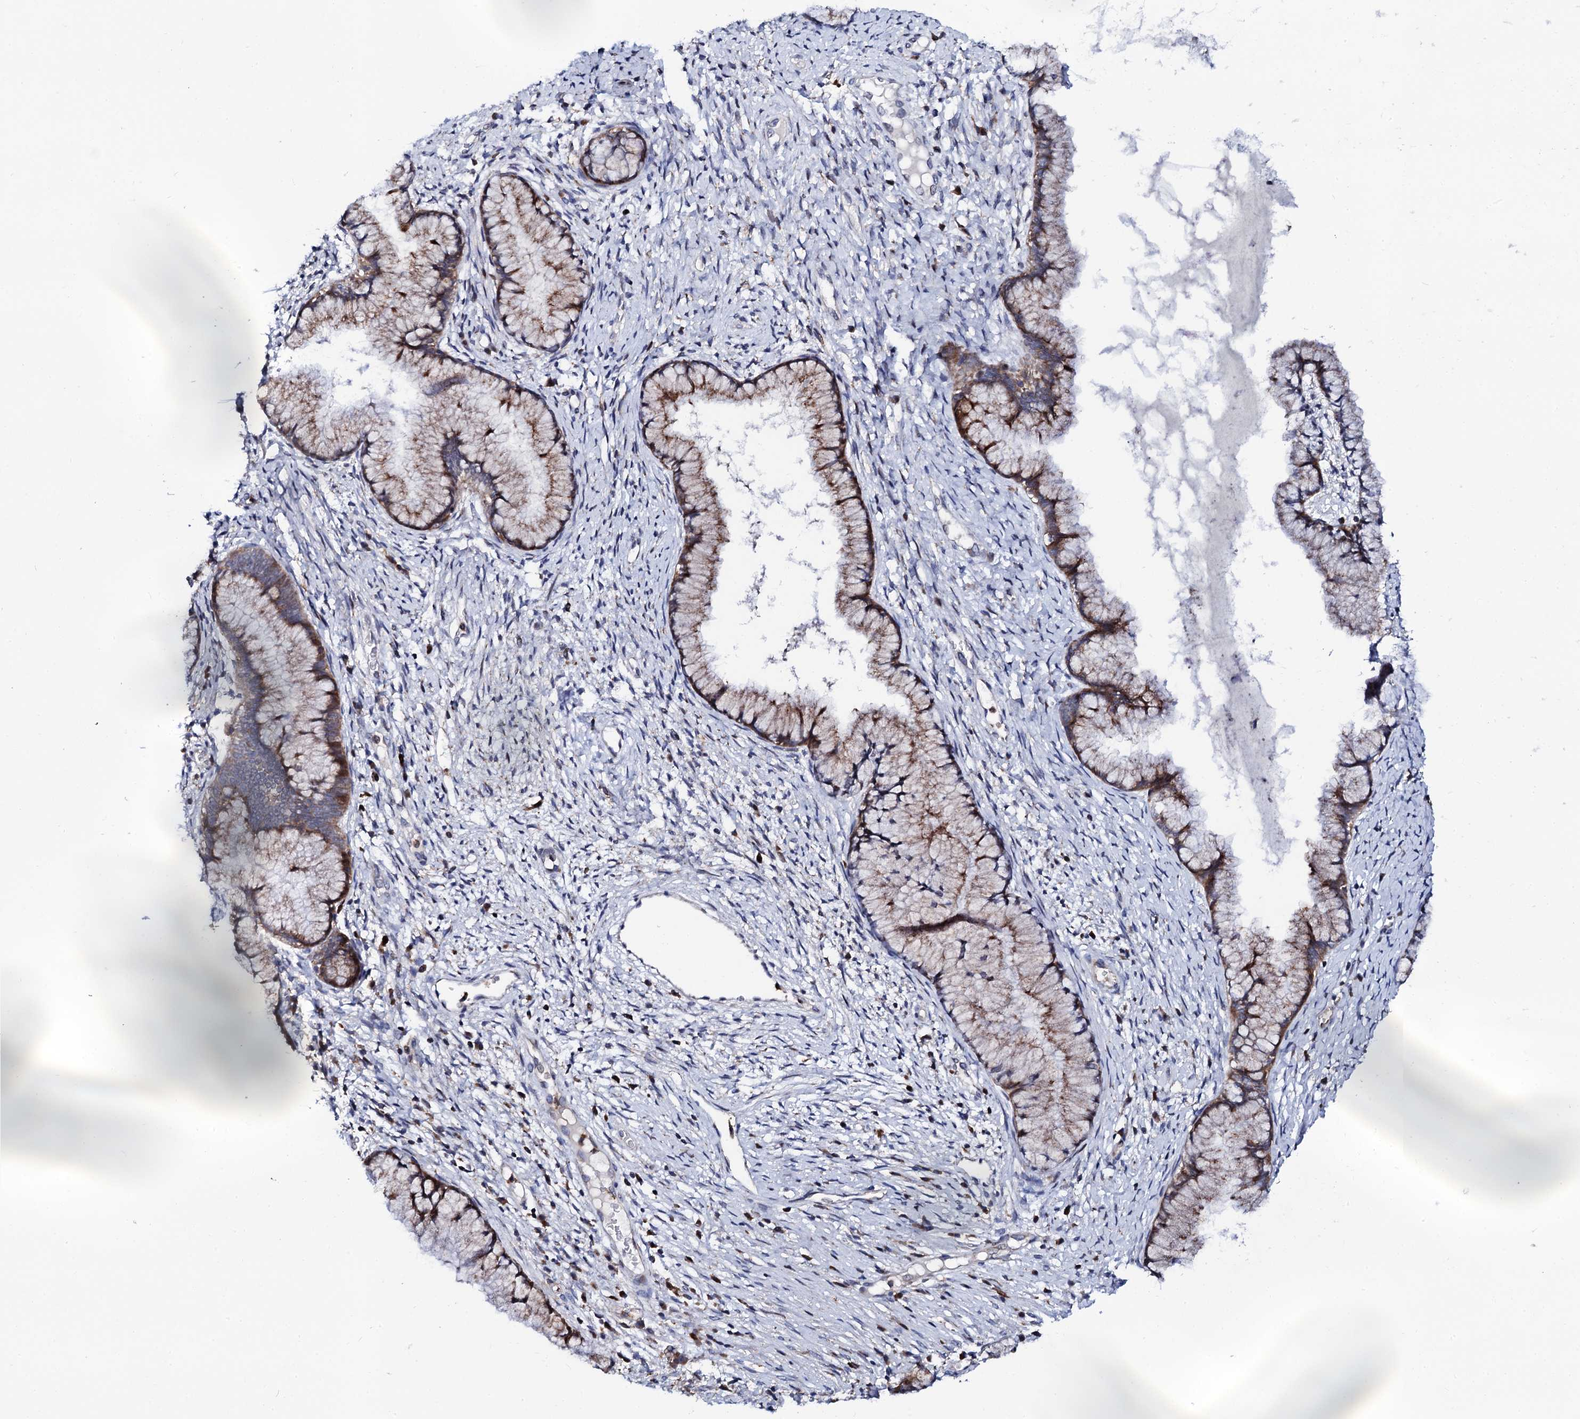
{"staining": {"intensity": "moderate", "quantity": ">75%", "location": "cytoplasmic/membranous"}, "tissue": "cervix", "cell_type": "Glandular cells", "image_type": "normal", "snomed": [{"axis": "morphology", "description": "Normal tissue, NOS"}, {"axis": "topography", "description": "Cervix"}], "caption": "Protein staining by immunohistochemistry (IHC) exhibits moderate cytoplasmic/membranous expression in approximately >75% of glandular cells in benign cervix. The staining was performed using DAB (3,3'-diaminobenzidine), with brown indicating positive protein expression. Nuclei are stained blue with hematoxylin.", "gene": "TCIRG1", "patient": {"sex": "female", "age": 42}}